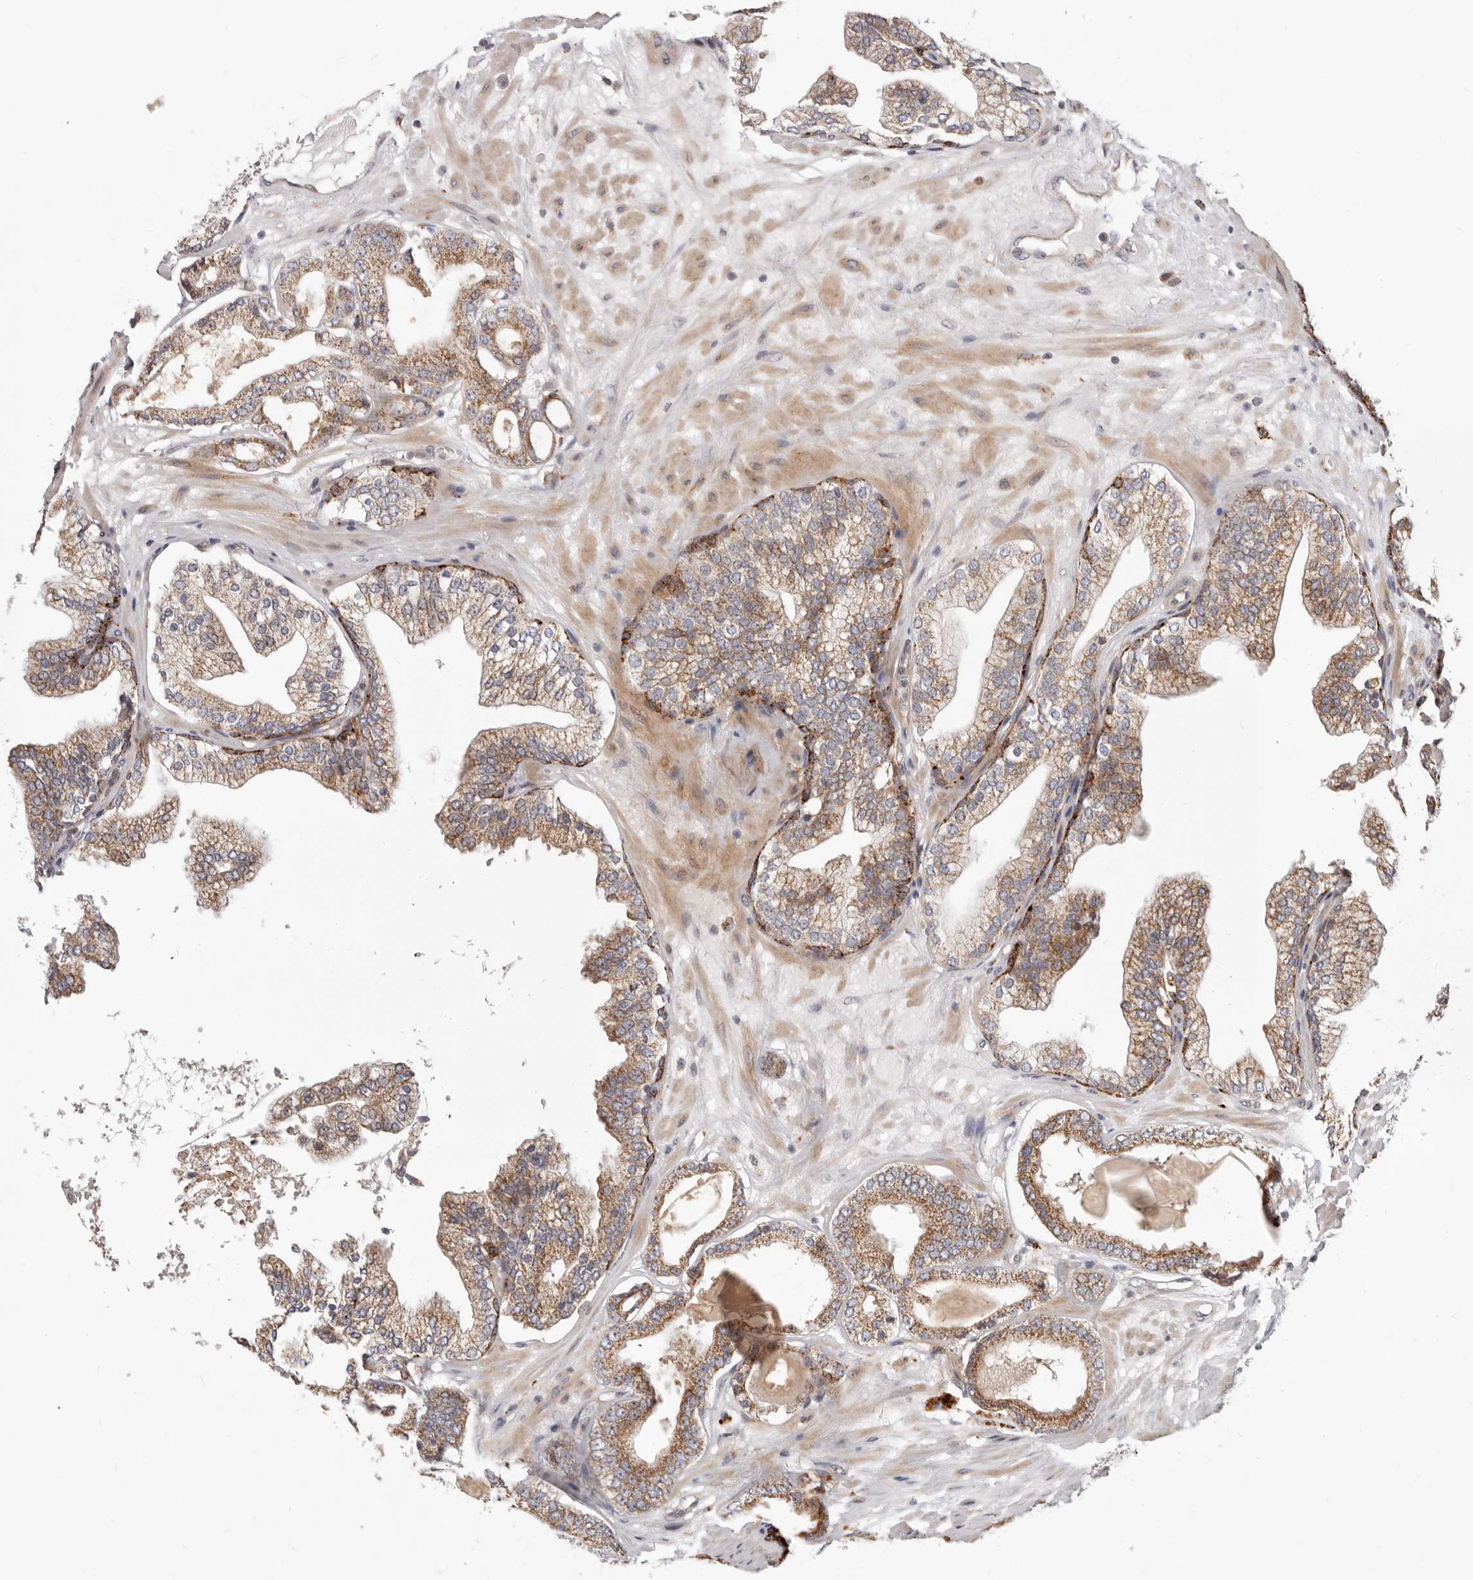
{"staining": {"intensity": "moderate", "quantity": ">75%", "location": "cytoplasmic/membranous"}, "tissue": "prostate cancer", "cell_type": "Tumor cells", "image_type": "cancer", "snomed": [{"axis": "morphology", "description": "Adenocarcinoma, High grade"}, {"axis": "topography", "description": "Prostate"}], "caption": "High-power microscopy captured an IHC photomicrograph of prostate cancer (high-grade adenocarcinoma), revealing moderate cytoplasmic/membranous positivity in about >75% of tumor cells.", "gene": "TOR3A", "patient": {"sex": "male", "age": 68}}